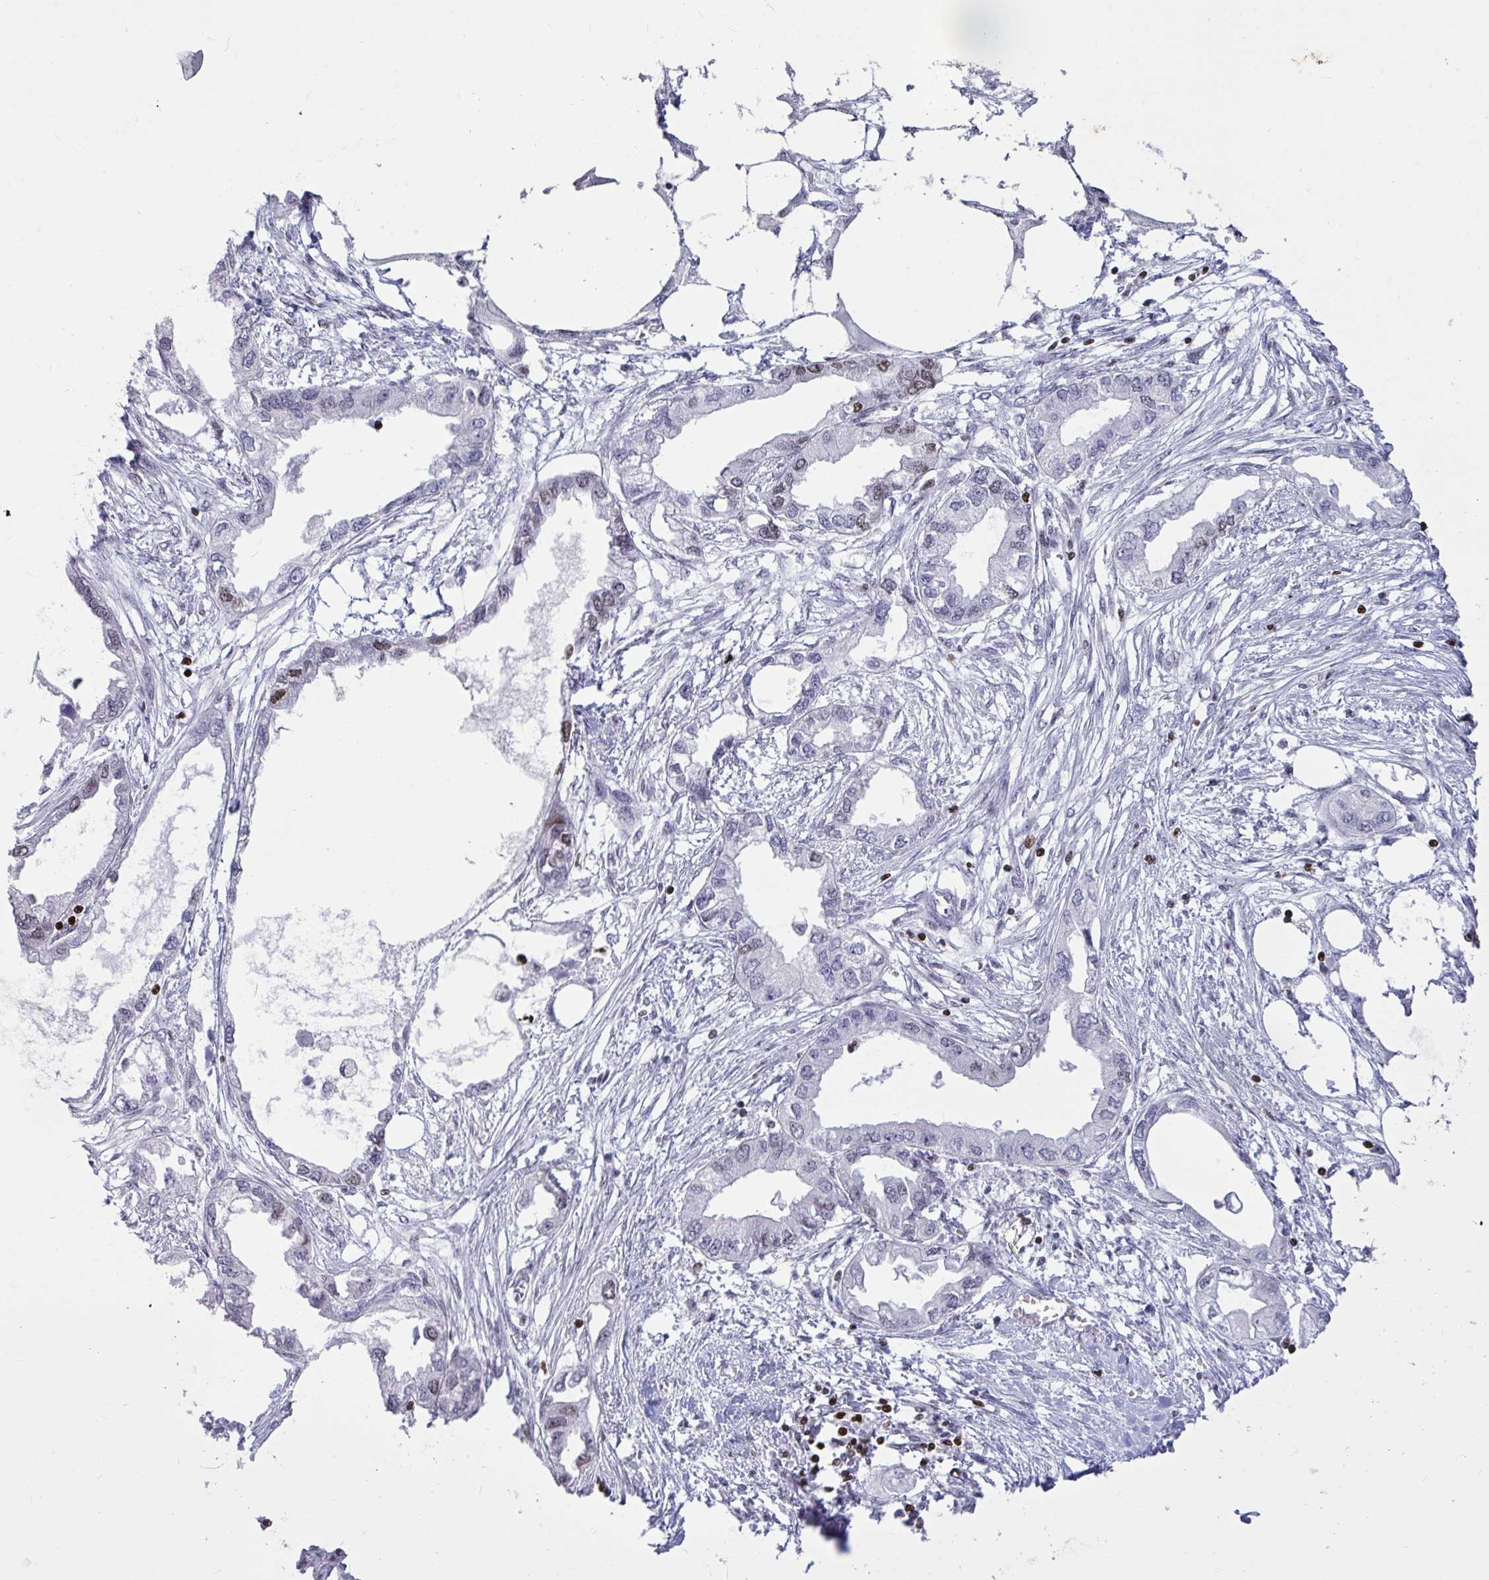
{"staining": {"intensity": "negative", "quantity": "none", "location": "none"}, "tissue": "endometrial cancer", "cell_type": "Tumor cells", "image_type": "cancer", "snomed": [{"axis": "morphology", "description": "Adenocarcinoma, NOS"}, {"axis": "morphology", "description": "Adenocarcinoma, metastatic, NOS"}, {"axis": "topography", "description": "Adipose tissue"}, {"axis": "topography", "description": "Endometrium"}], "caption": "A high-resolution photomicrograph shows immunohistochemistry staining of endometrial cancer (metastatic adenocarcinoma), which demonstrates no significant staining in tumor cells.", "gene": "HMGB2", "patient": {"sex": "female", "age": 67}}